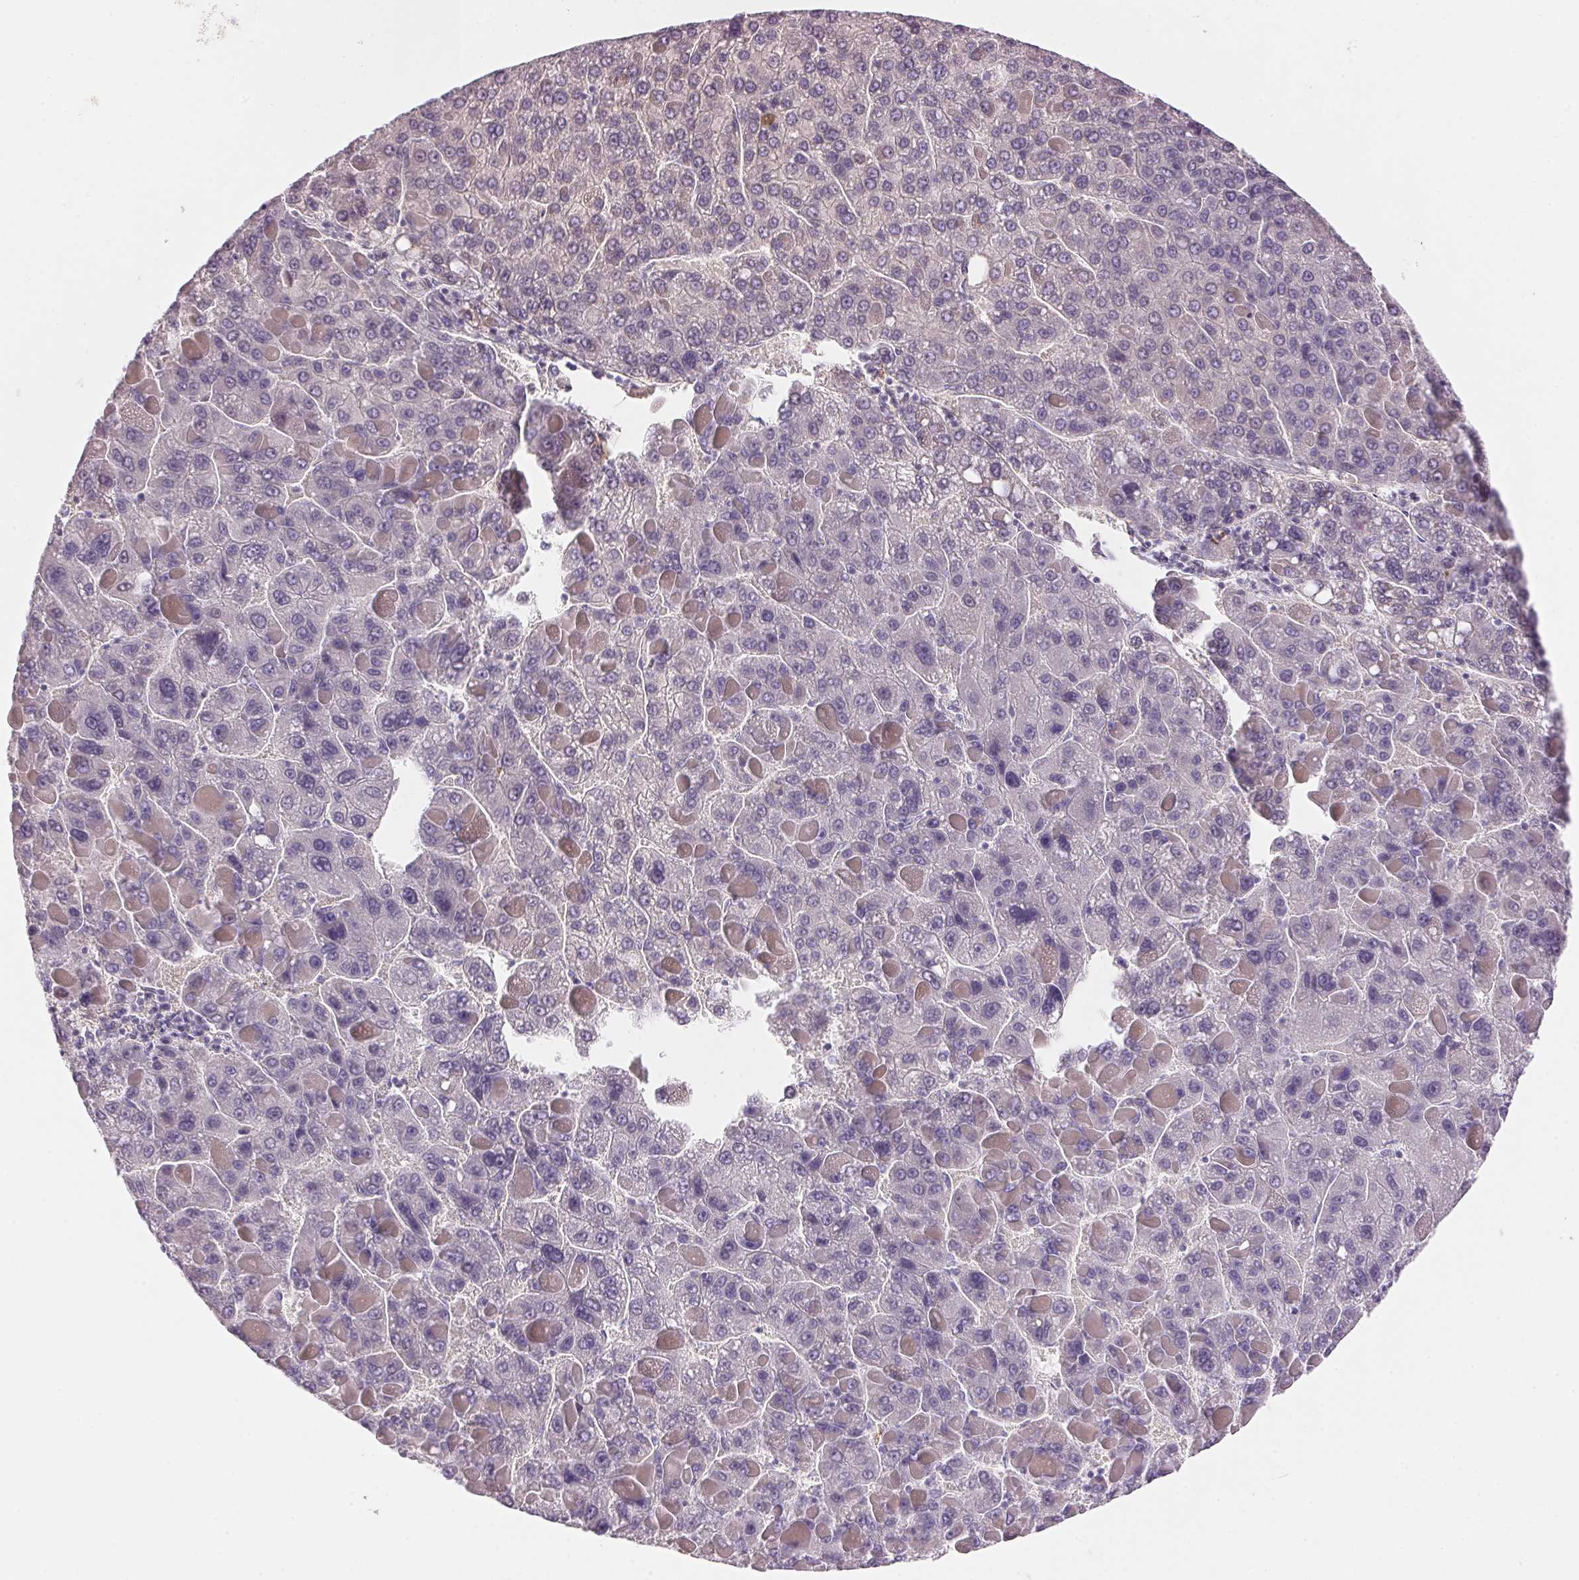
{"staining": {"intensity": "negative", "quantity": "none", "location": "none"}, "tissue": "liver cancer", "cell_type": "Tumor cells", "image_type": "cancer", "snomed": [{"axis": "morphology", "description": "Carcinoma, Hepatocellular, NOS"}, {"axis": "topography", "description": "Liver"}], "caption": "This is an immunohistochemistry image of human liver cancer (hepatocellular carcinoma). There is no expression in tumor cells.", "gene": "FNDC4", "patient": {"sex": "female", "age": 82}}